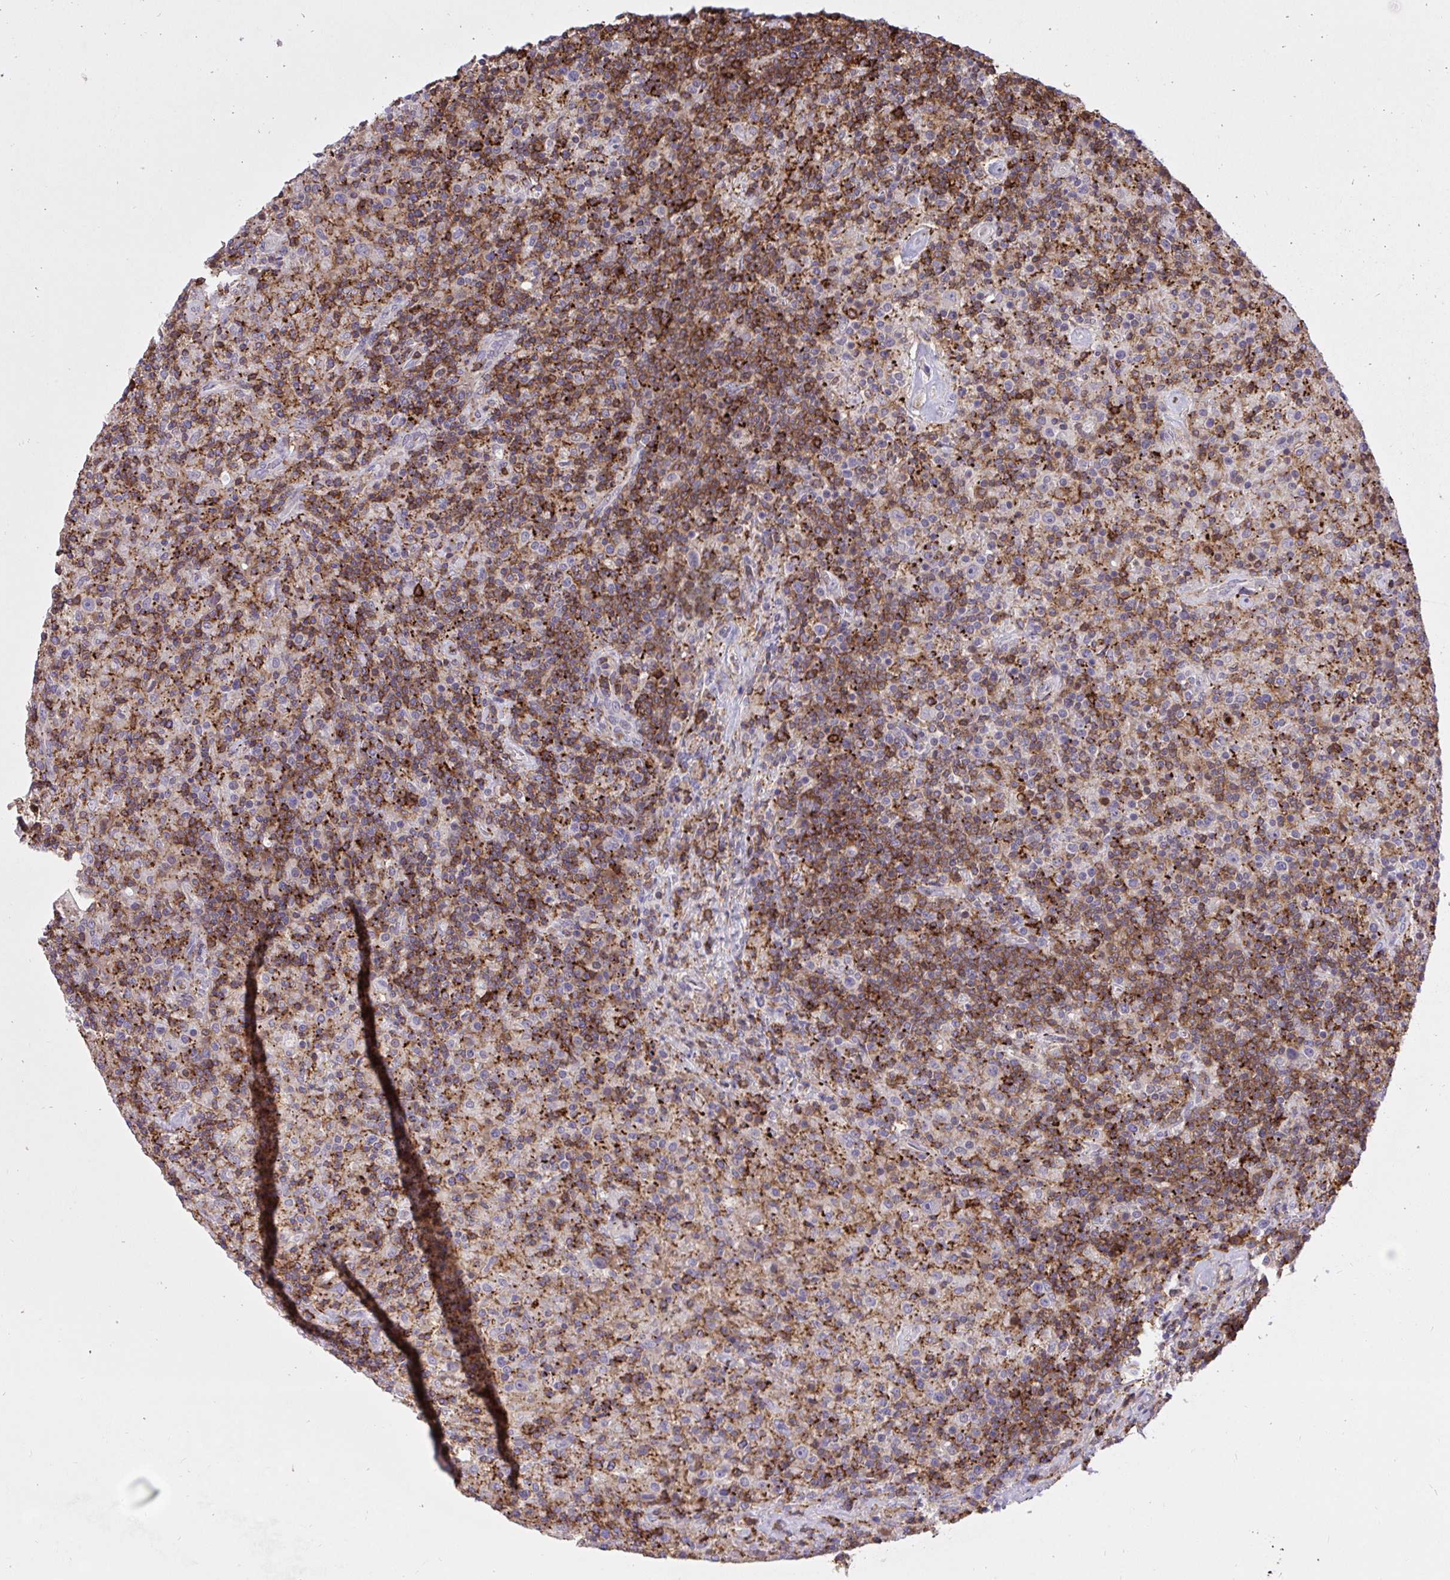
{"staining": {"intensity": "moderate", "quantity": ">75%", "location": "cytoplasmic/membranous"}, "tissue": "lymphoma", "cell_type": "Tumor cells", "image_type": "cancer", "snomed": [{"axis": "morphology", "description": "Hodgkin's disease, NOS"}, {"axis": "topography", "description": "Lymph node"}], "caption": "Immunohistochemical staining of lymphoma demonstrates medium levels of moderate cytoplasmic/membranous protein positivity in approximately >75% of tumor cells. (Stains: DAB (3,3'-diaminobenzidine) in brown, nuclei in blue, Microscopy: brightfield microscopy at high magnification).", "gene": "ERI1", "patient": {"sex": "male", "age": 70}}